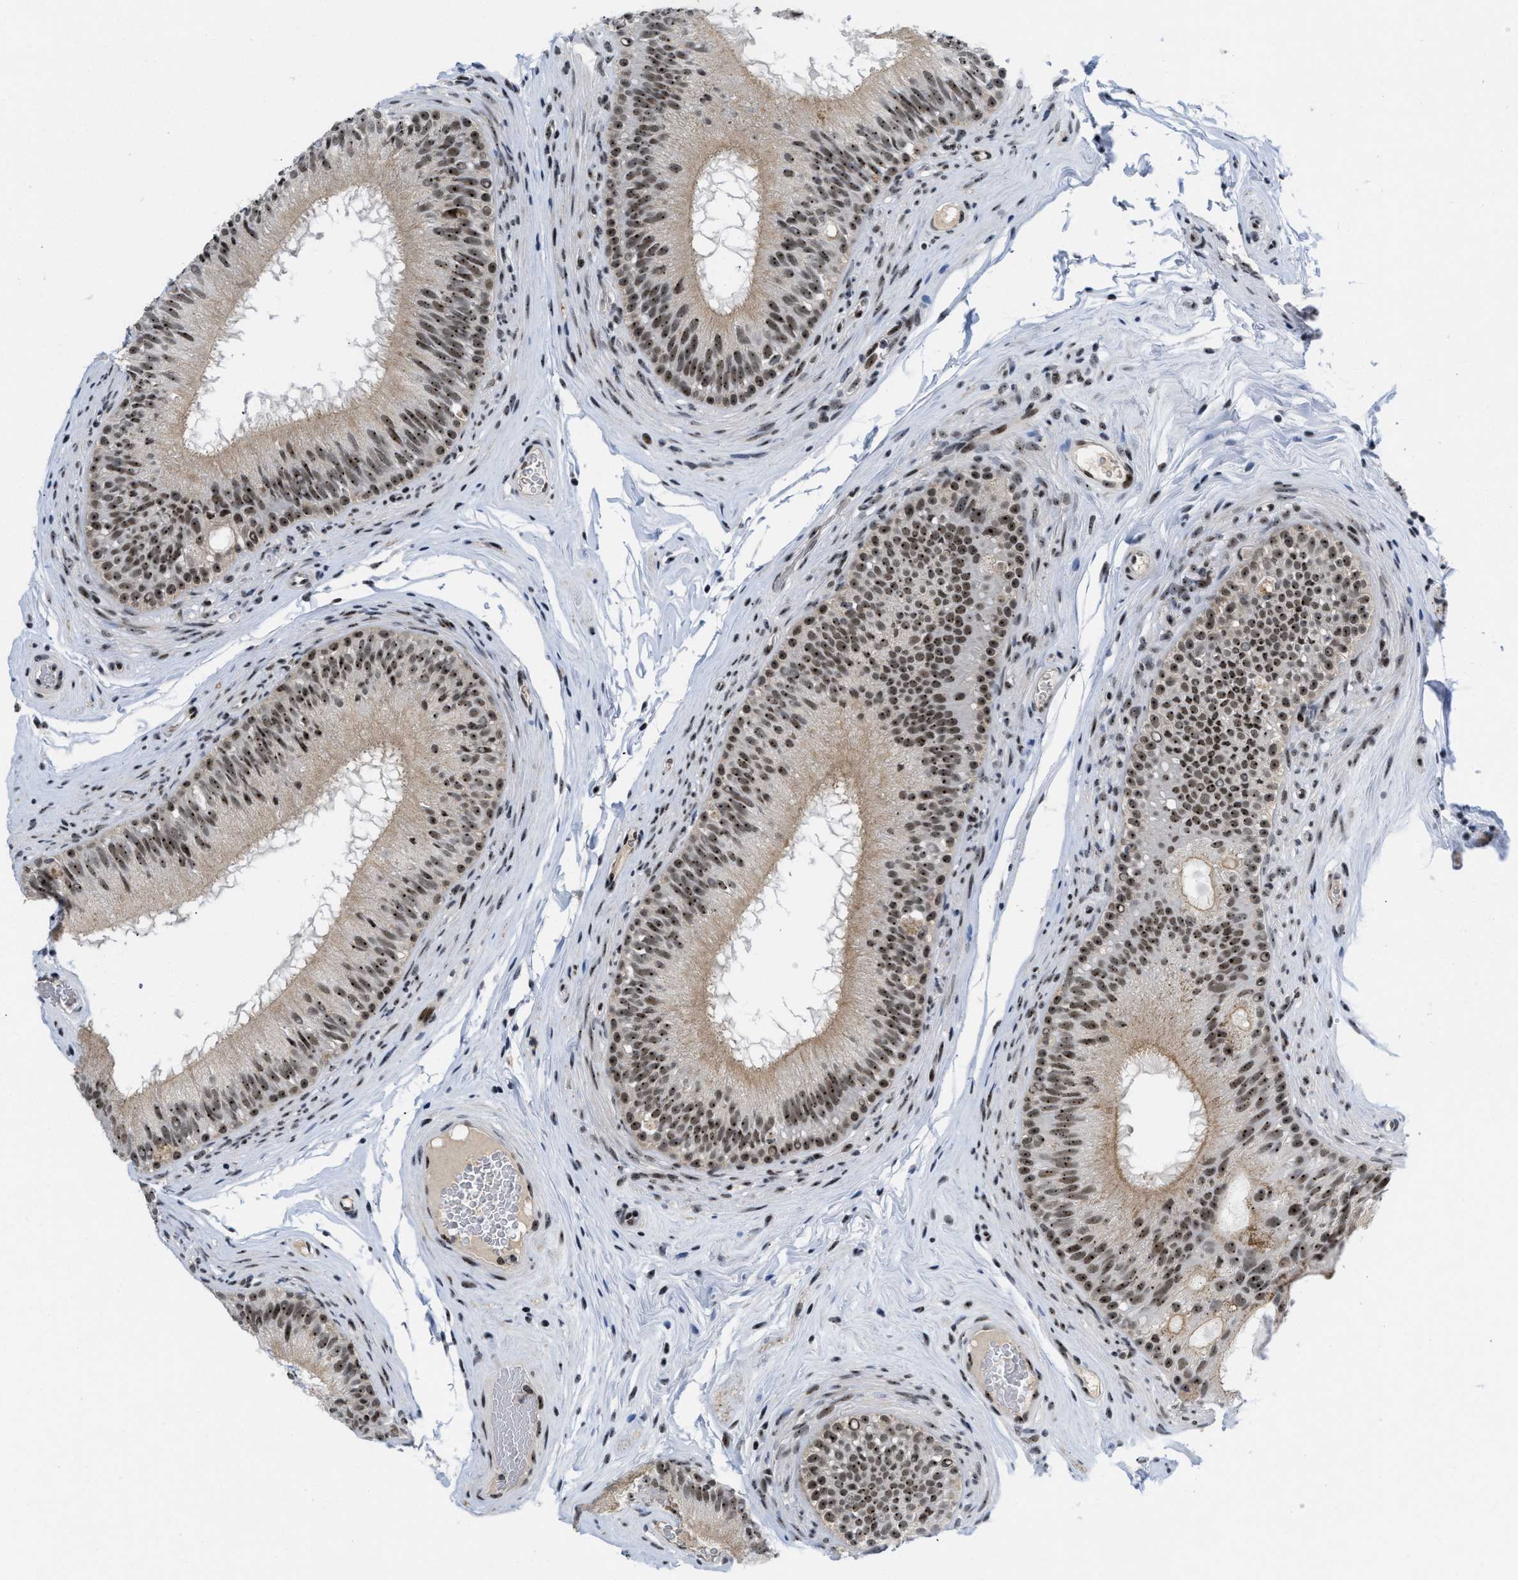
{"staining": {"intensity": "moderate", "quantity": ">75%", "location": "nuclear"}, "tissue": "epididymis", "cell_type": "Glandular cells", "image_type": "normal", "snomed": [{"axis": "morphology", "description": "Normal tissue, NOS"}, {"axis": "topography", "description": "Testis"}, {"axis": "topography", "description": "Epididymis"}], "caption": "Epididymis stained with a brown dye shows moderate nuclear positive positivity in approximately >75% of glandular cells.", "gene": "NOP58", "patient": {"sex": "male", "age": 36}}